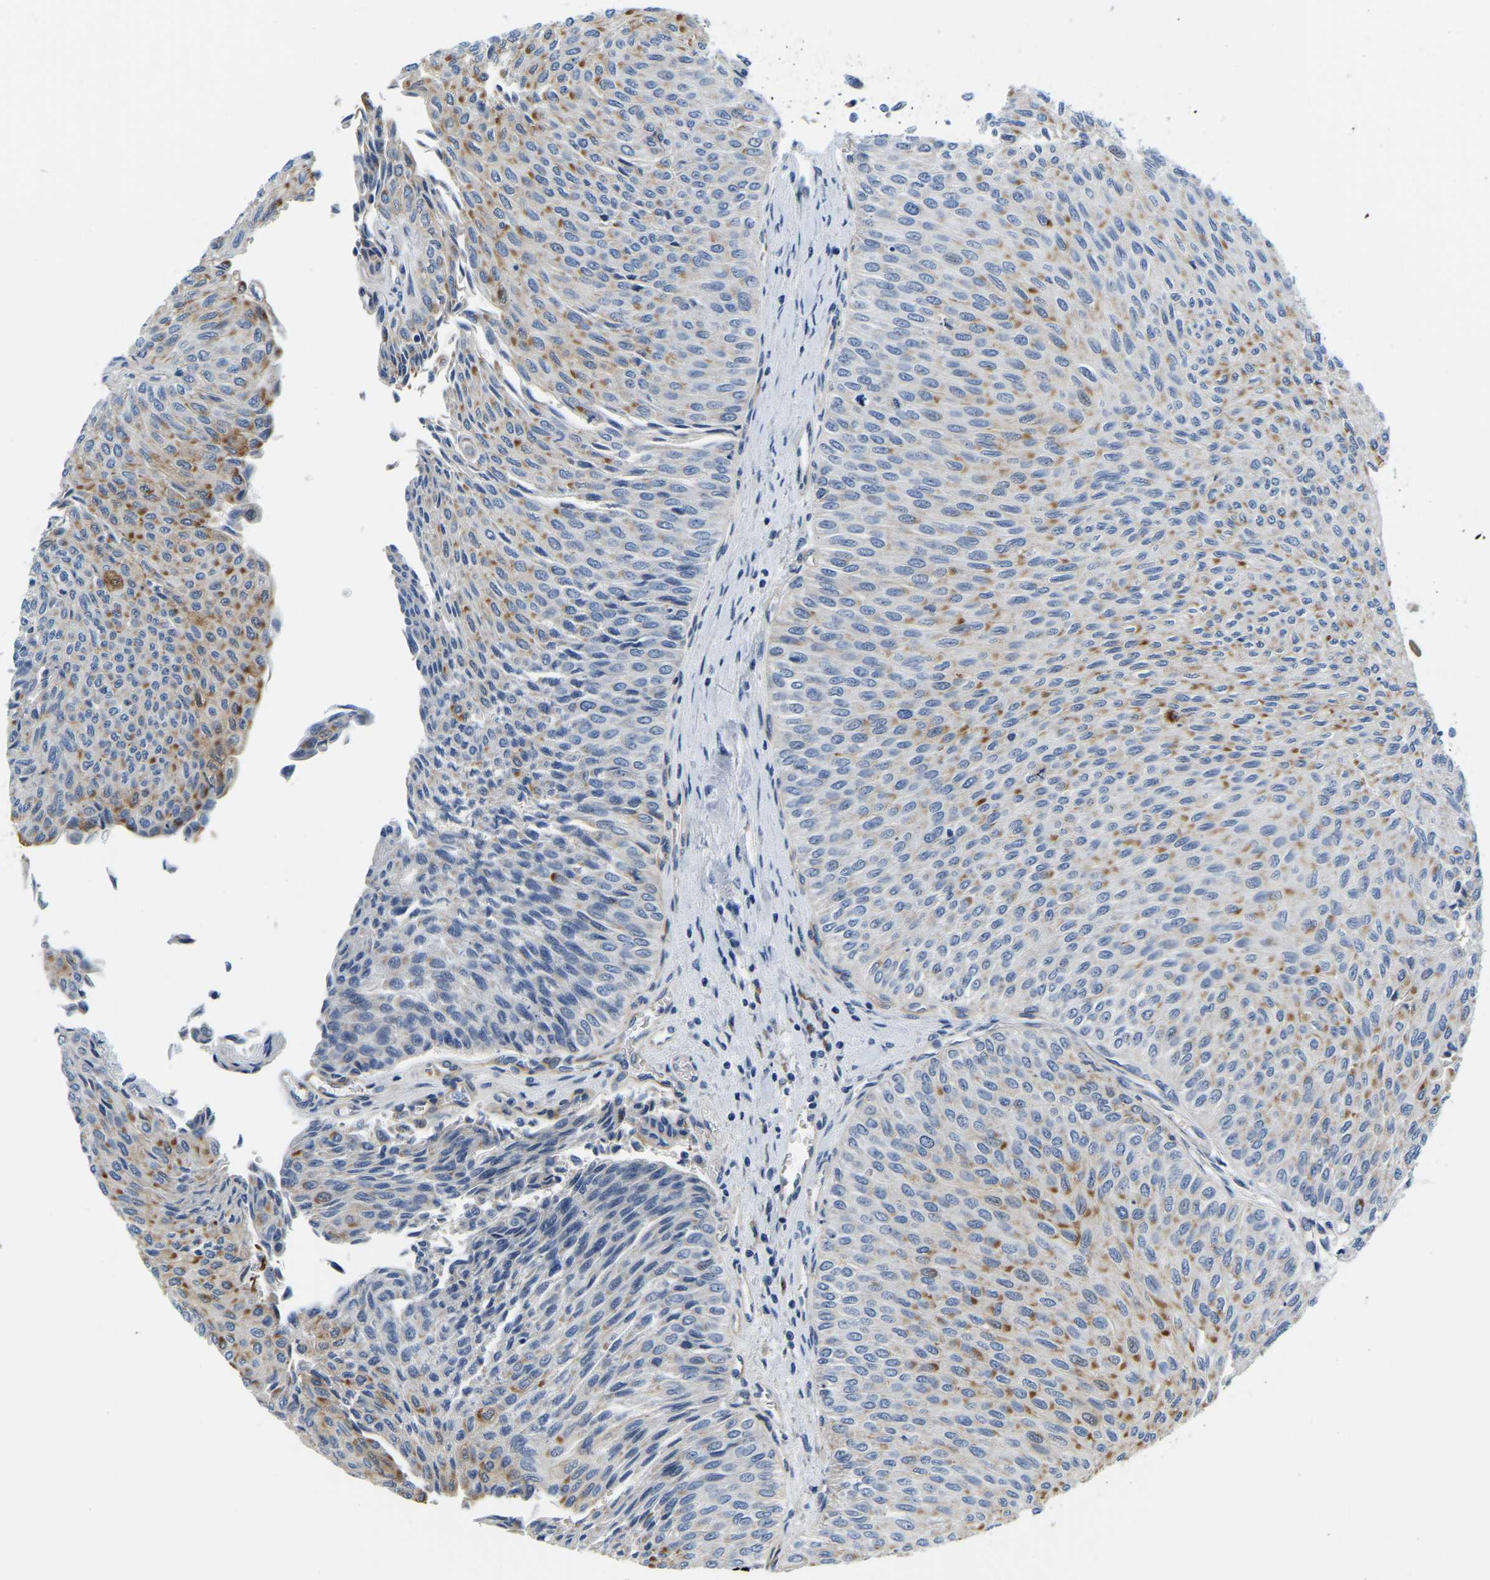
{"staining": {"intensity": "moderate", "quantity": "<25%", "location": "cytoplasmic/membranous"}, "tissue": "urothelial cancer", "cell_type": "Tumor cells", "image_type": "cancer", "snomed": [{"axis": "morphology", "description": "Urothelial carcinoma, Low grade"}, {"axis": "topography", "description": "Urinary bladder"}], "caption": "Immunohistochemical staining of human low-grade urothelial carcinoma exhibits low levels of moderate cytoplasmic/membranous protein staining in about <25% of tumor cells. (Brightfield microscopy of DAB IHC at high magnification).", "gene": "LIAS", "patient": {"sex": "male", "age": 78}}